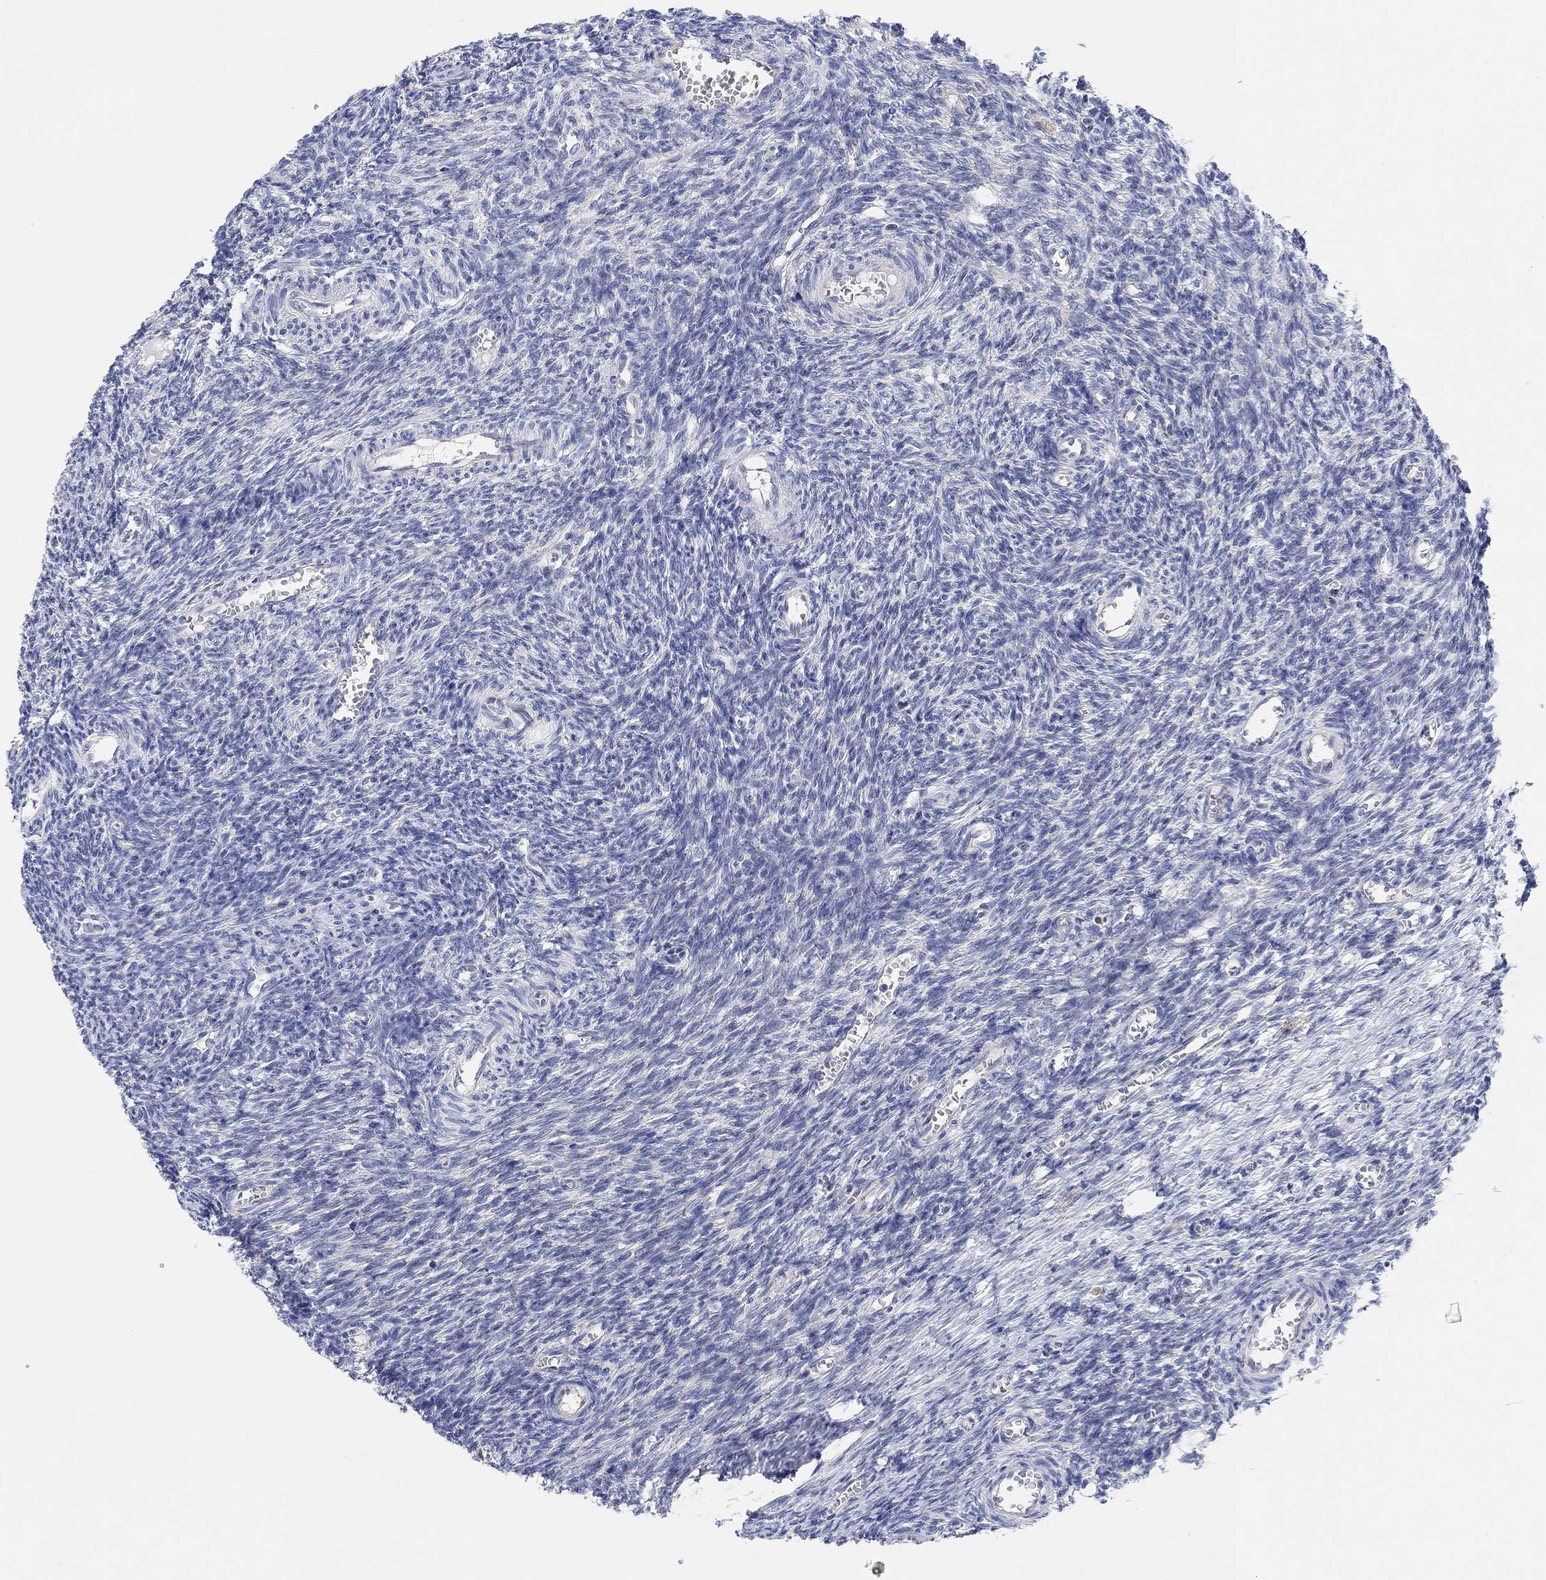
{"staining": {"intensity": "negative", "quantity": "none", "location": "none"}, "tissue": "ovary", "cell_type": "Follicle cells", "image_type": "normal", "snomed": [{"axis": "morphology", "description": "Normal tissue, NOS"}, {"axis": "topography", "description": "Ovary"}], "caption": "Immunohistochemical staining of normal ovary displays no significant staining in follicle cells. (IHC, brightfield microscopy, high magnification).", "gene": "RGS1", "patient": {"sex": "female", "age": 27}}